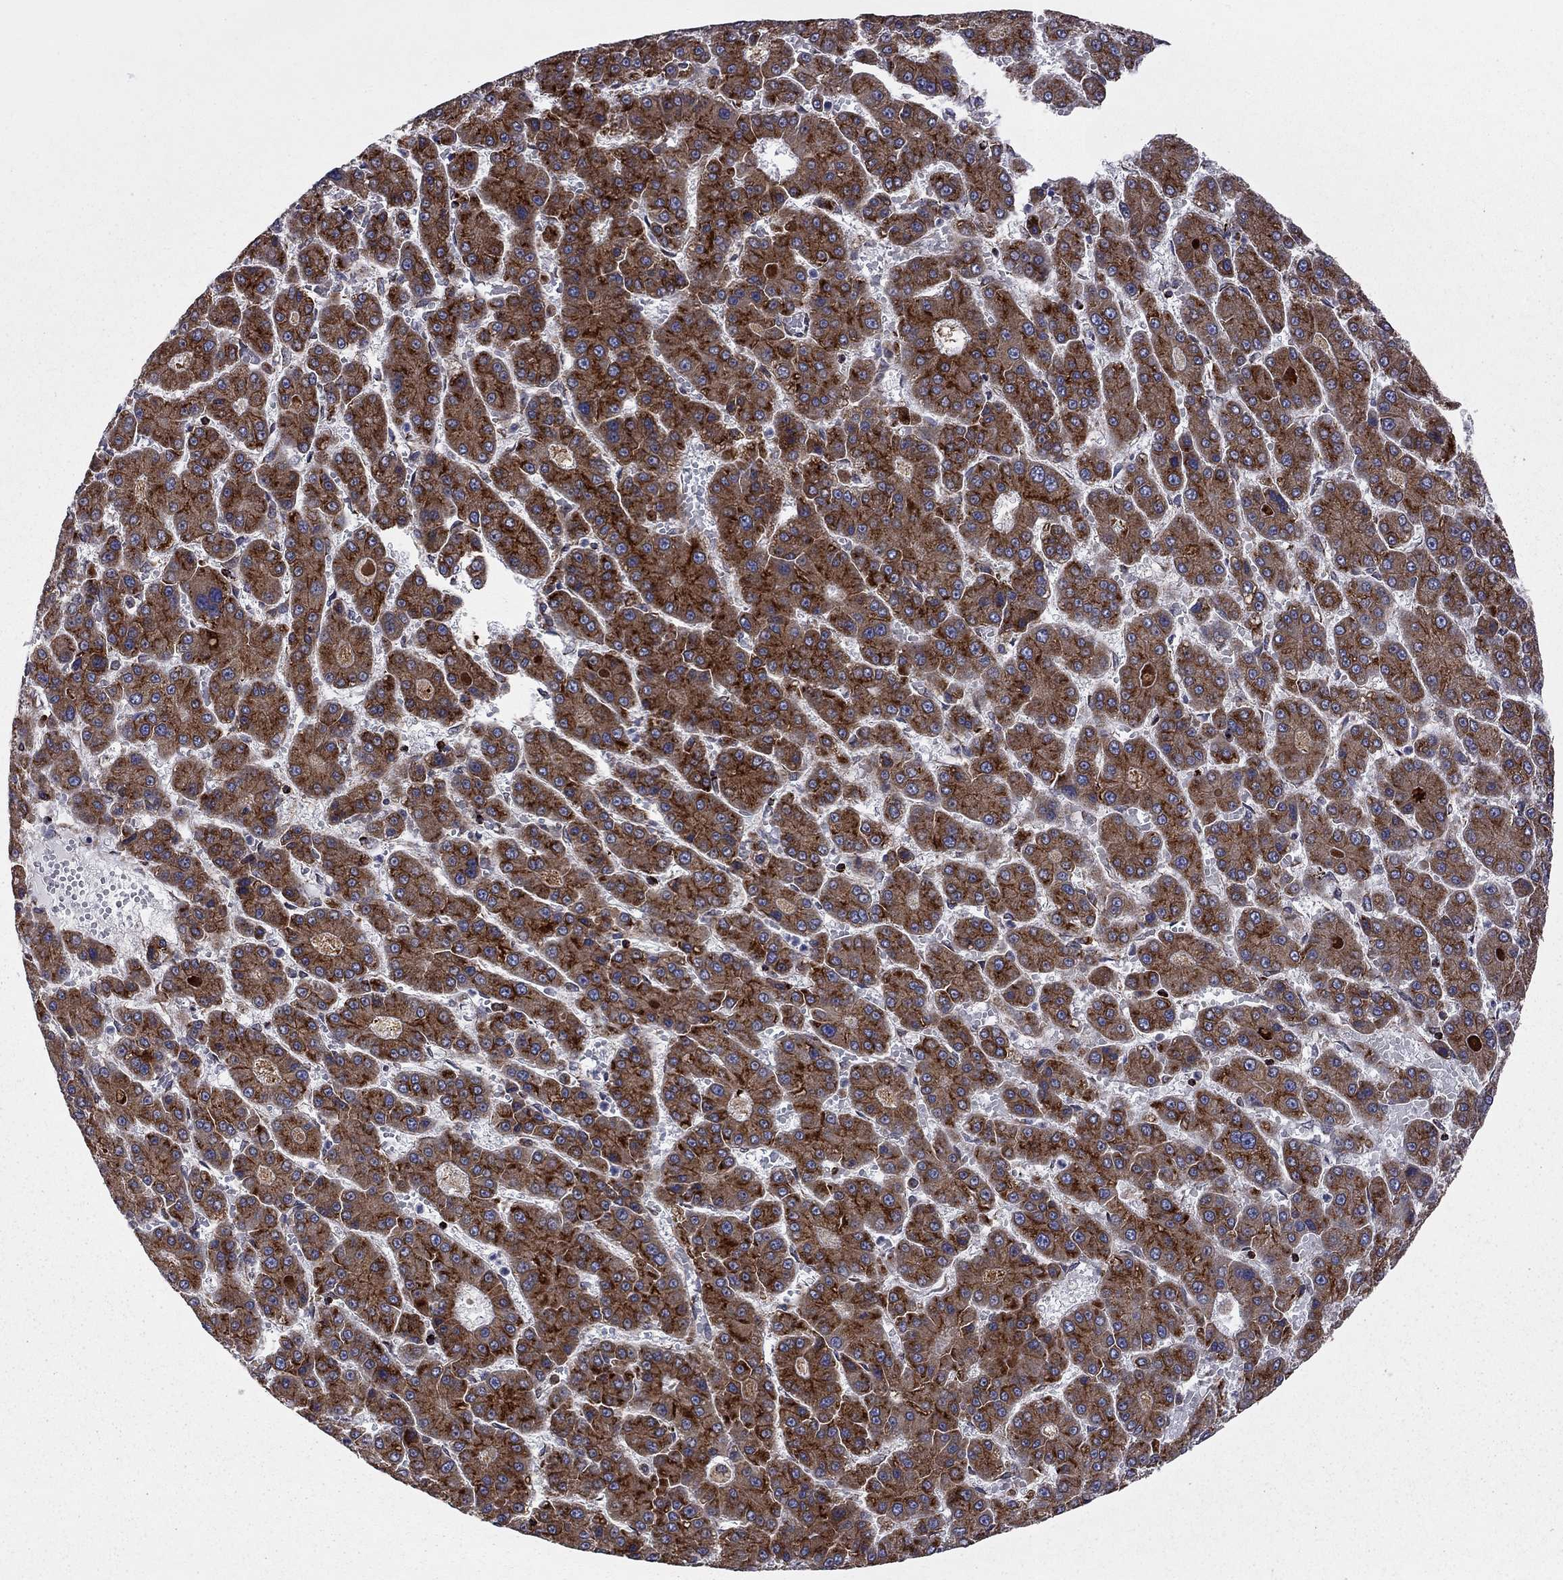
{"staining": {"intensity": "moderate", "quantity": ">75%", "location": "cytoplasmic/membranous"}, "tissue": "liver cancer", "cell_type": "Tumor cells", "image_type": "cancer", "snomed": [{"axis": "morphology", "description": "Carcinoma, Hepatocellular, NOS"}, {"axis": "topography", "description": "Liver"}], "caption": "Tumor cells reveal medium levels of moderate cytoplasmic/membranous staining in approximately >75% of cells in hepatocellular carcinoma (liver).", "gene": "CLPTM1", "patient": {"sex": "male", "age": 70}}